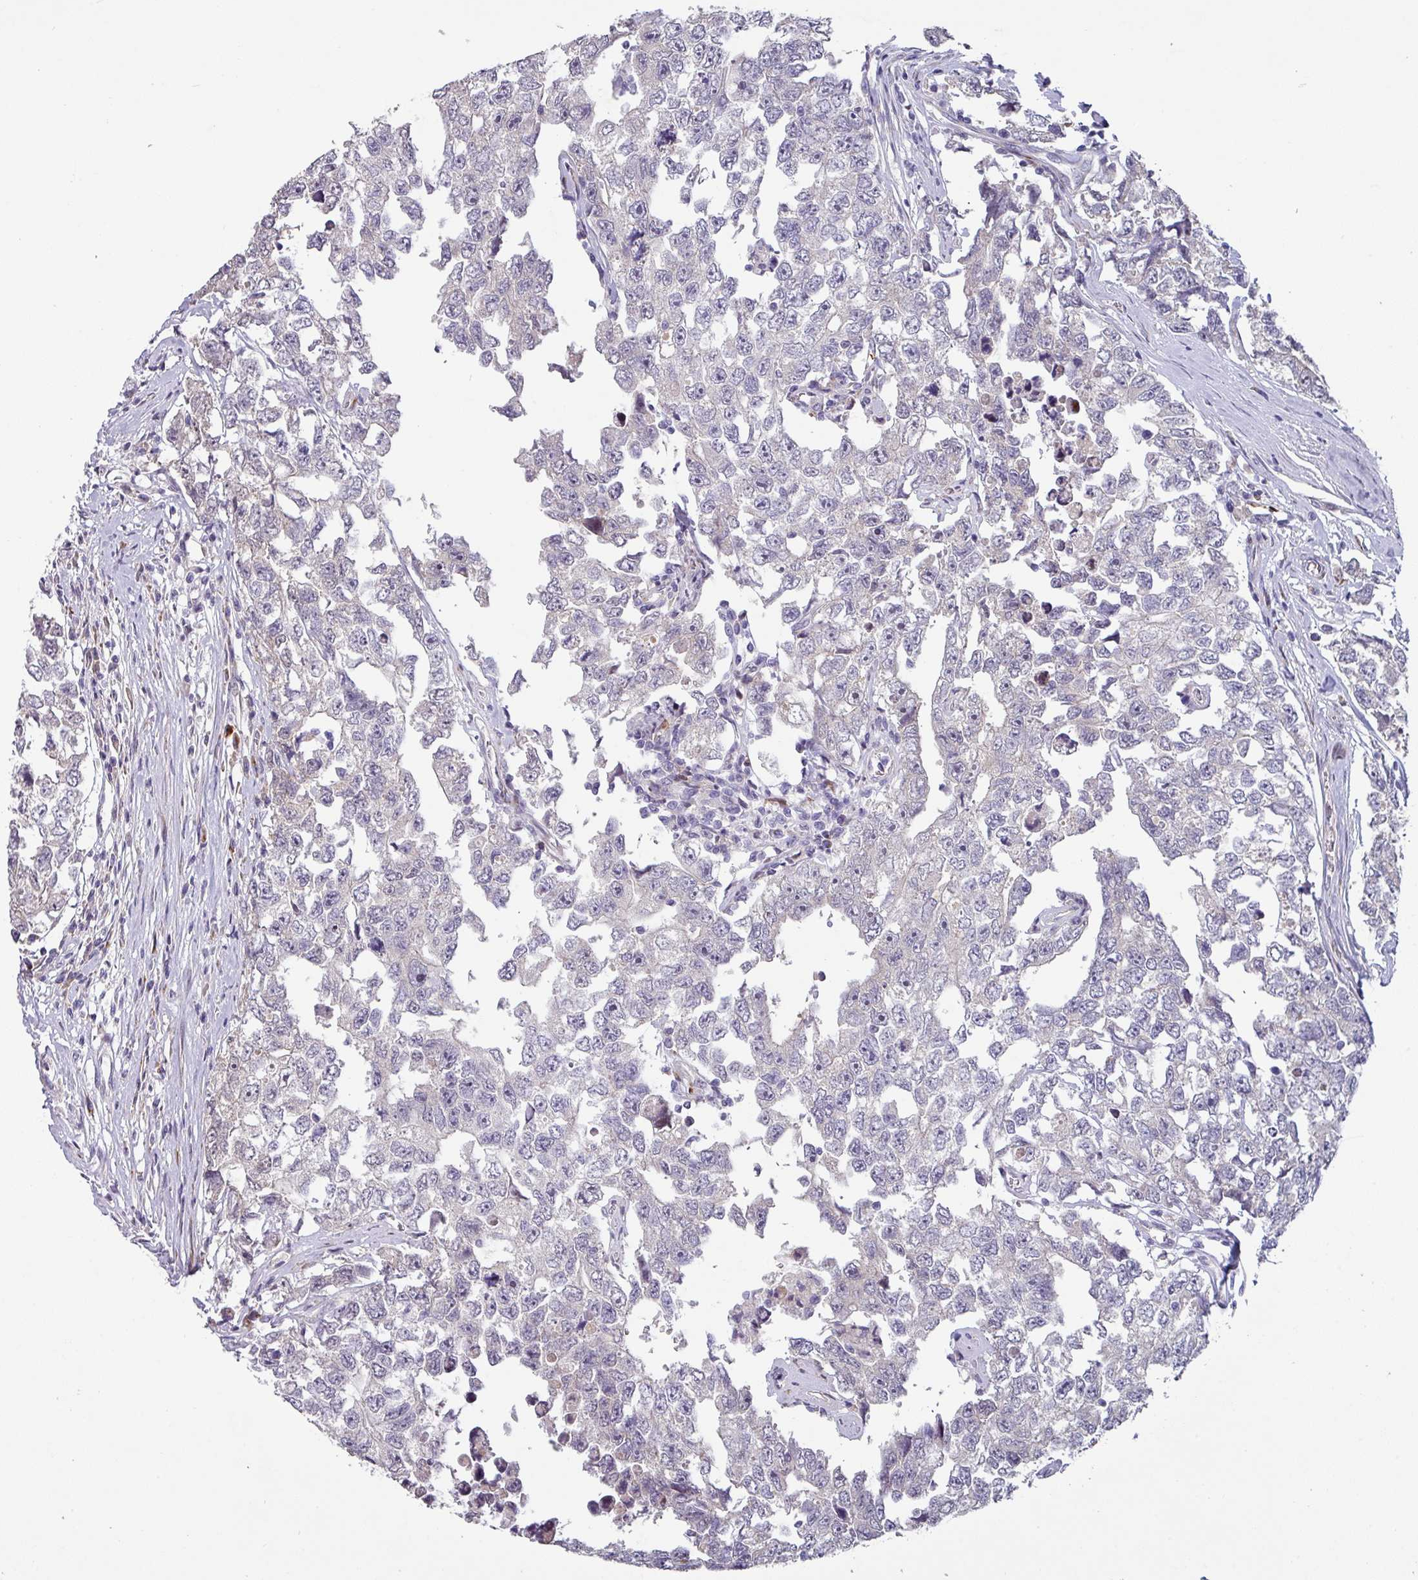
{"staining": {"intensity": "negative", "quantity": "none", "location": "none"}, "tissue": "testis cancer", "cell_type": "Tumor cells", "image_type": "cancer", "snomed": [{"axis": "morphology", "description": "Carcinoma, Embryonal, NOS"}, {"axis": "topography", "description": "Testis"}], "caption": "Tumor cells show no significant protein staining in testis cancer. (Stains: DAB immunohistochemistry (IHC) with hematoxylin counter stain, Microscopy: brightfield microscopy at high magnification).", "gene": "KLHL3", "patient": {"sex": "male", "age": 22}}